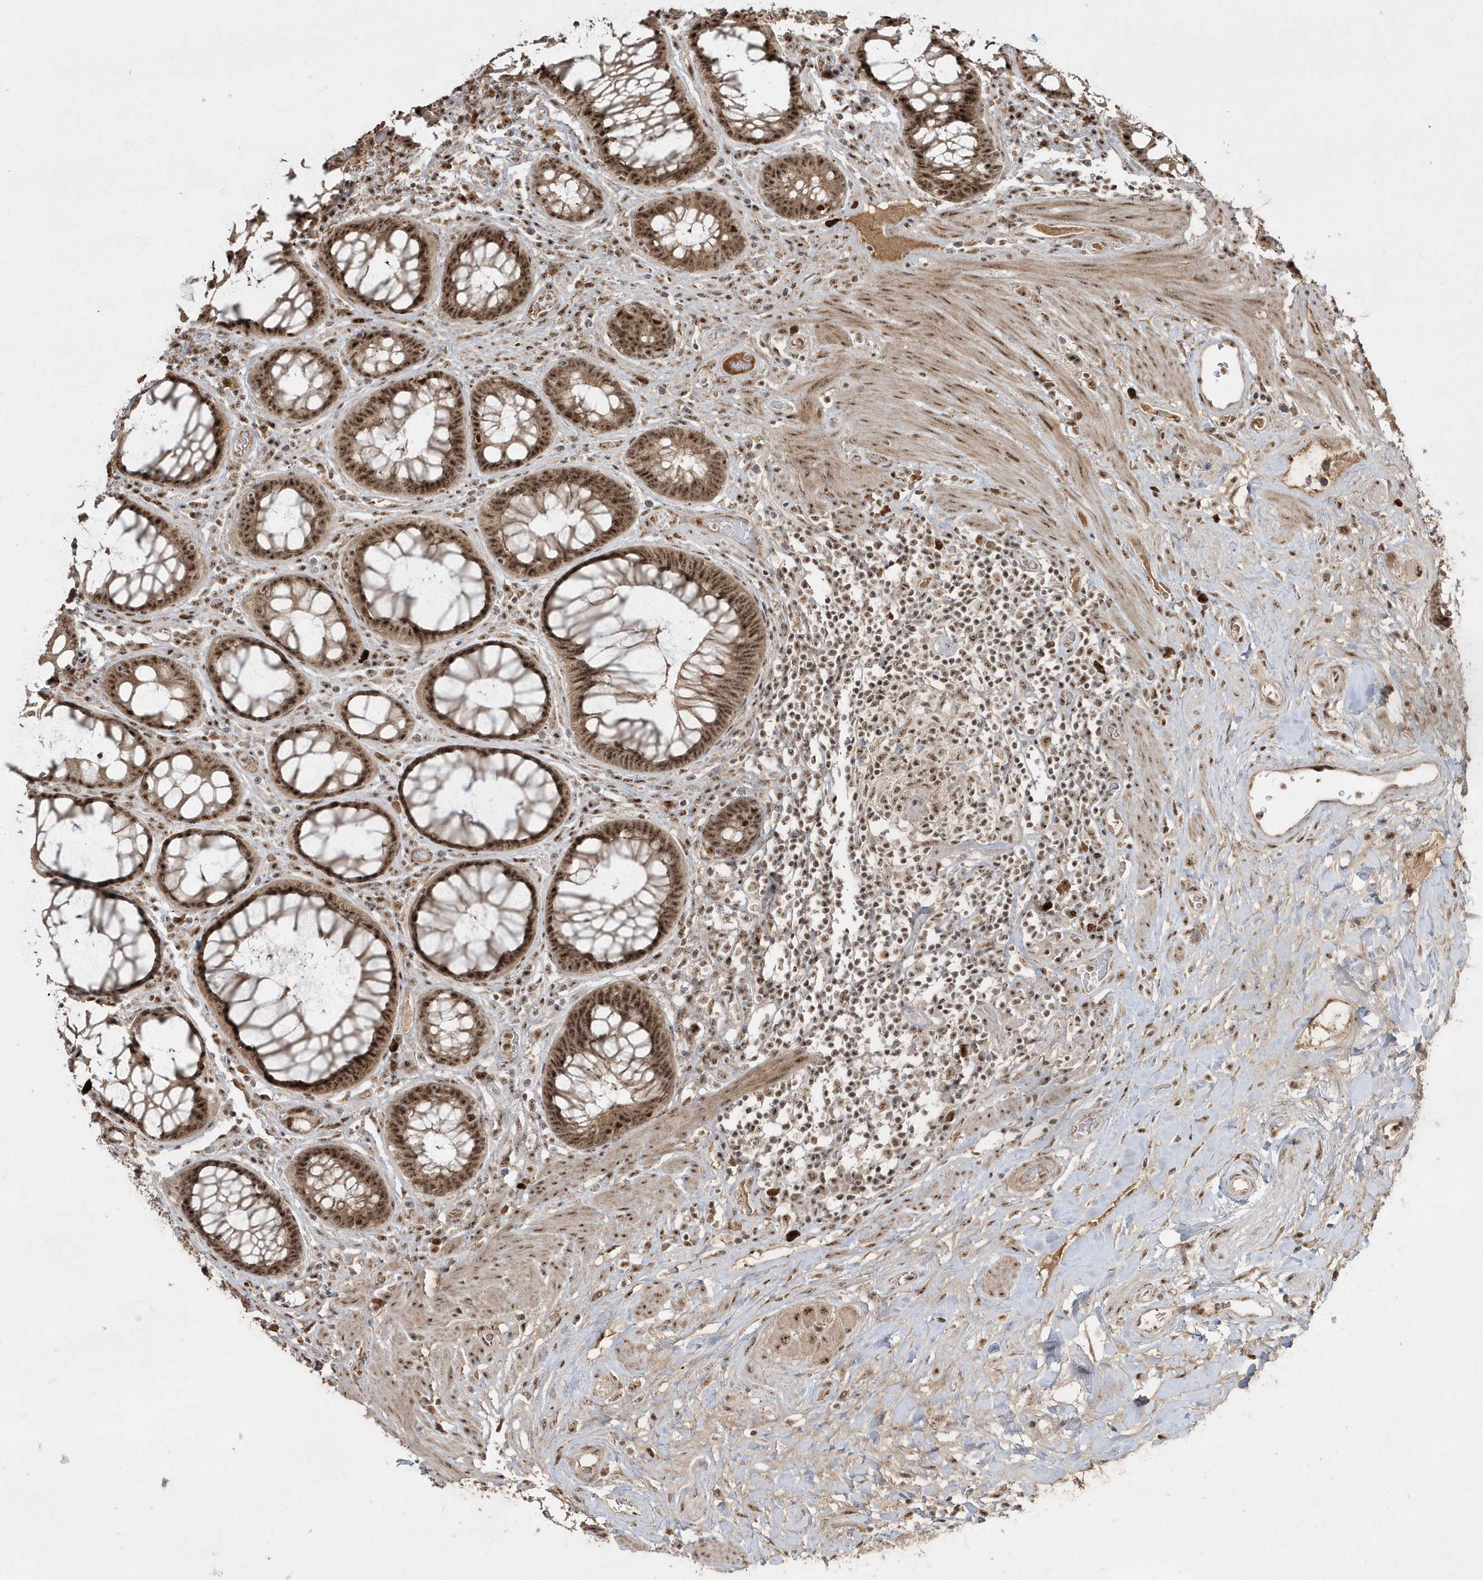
{"staining": {"intensity": "strong", "quantity": ">75%", "location": "cytoplasmic/membranous,nuclear"}, "tissue": "rectum", "cell_type": "Glandular cells", "image_type": "normal", "snomed": [{"axis": "morphology", "description": "Normal tissue, NOS"}, {"axis": "topography", "description": "Rectum"}], "caption": "Rectum stained with IHC reveals strong cytoplasmic/membranous,nuclear expression in approximately >75% of glandular cells. (DAB = brown stain, brightfield microscopy at high magnification).", "gene": "POLR3B", "patient": {"sex": "male", "age": 64}}